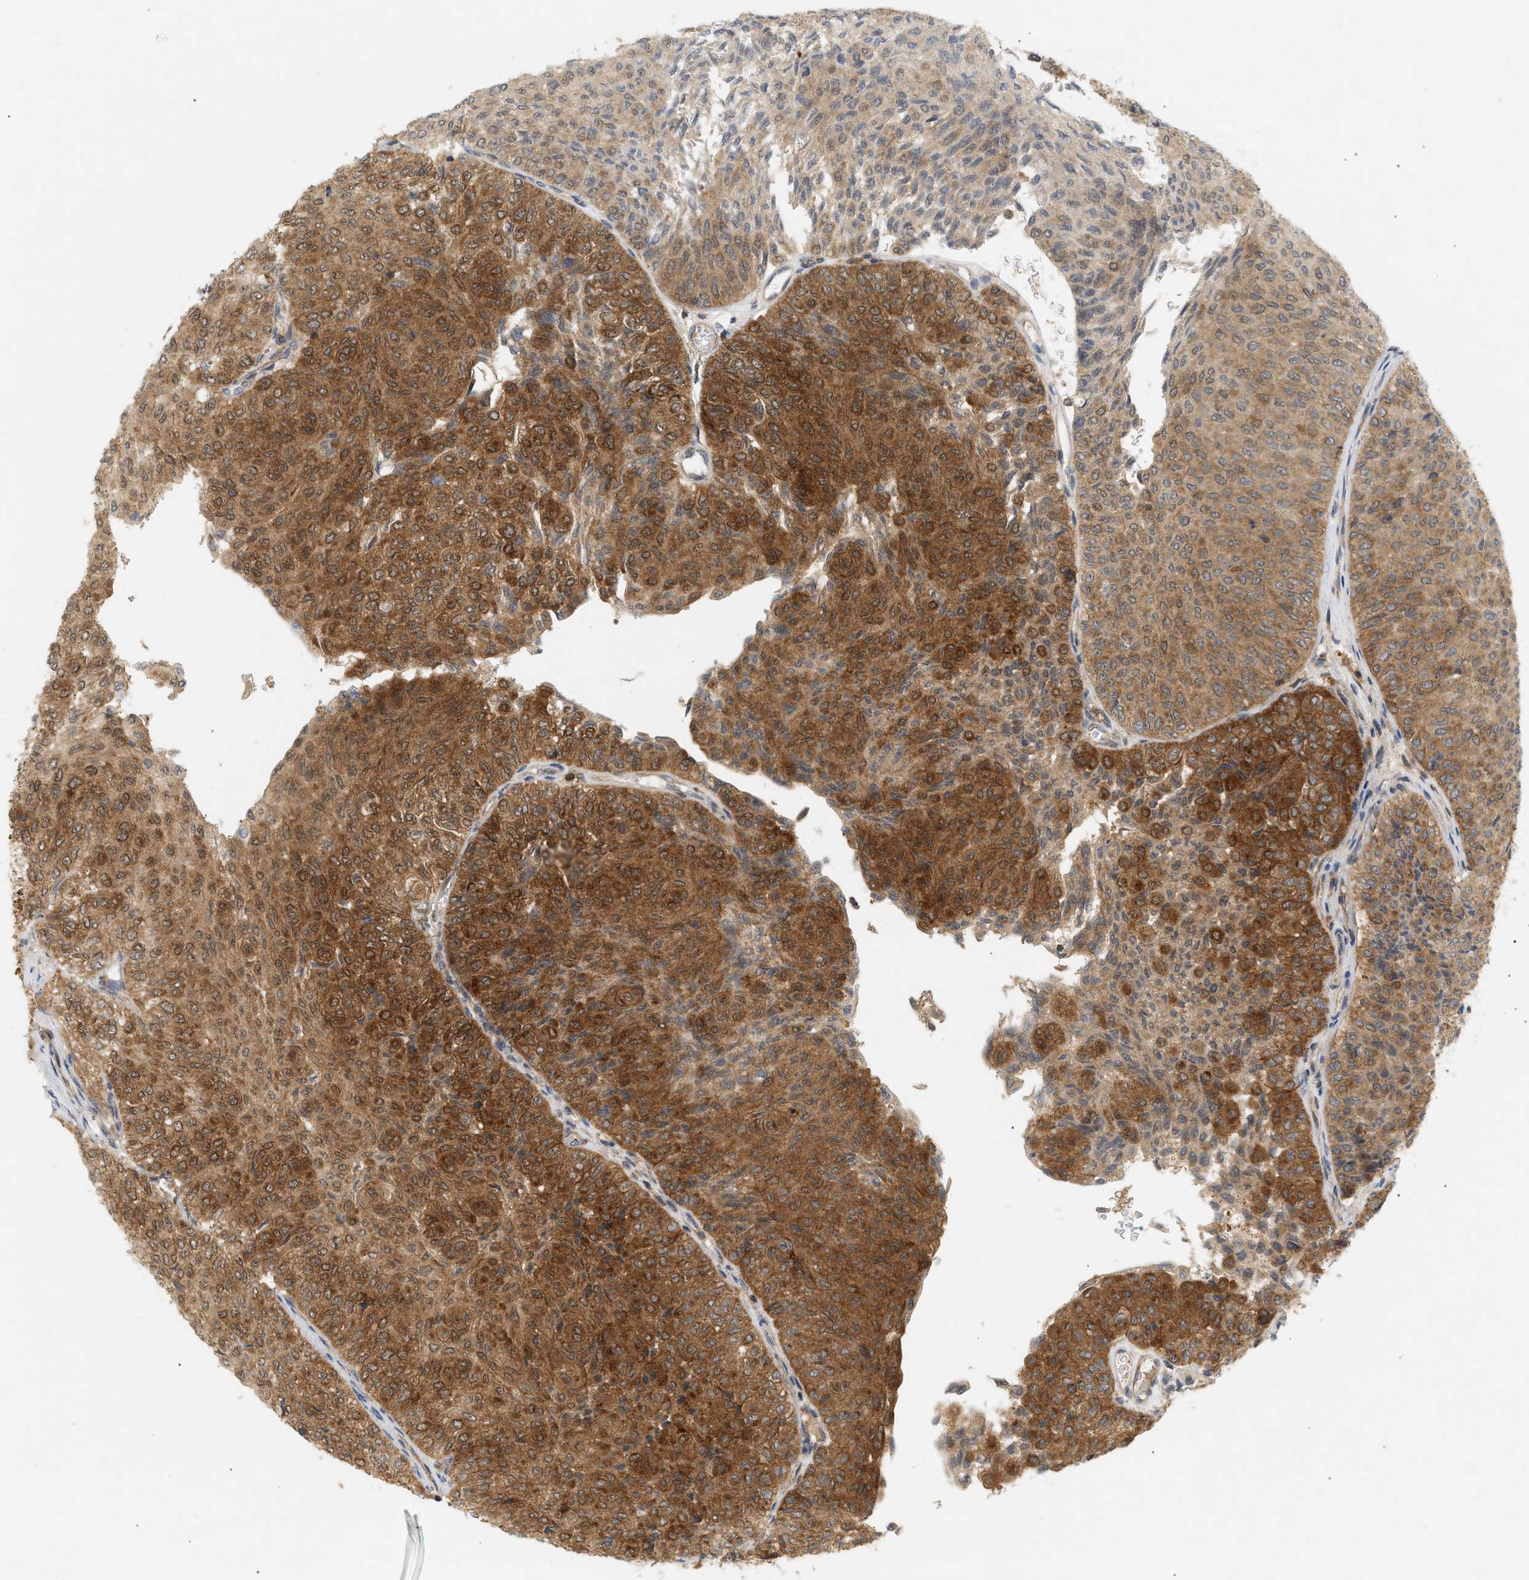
{"staining": {"intensity": "strong", "quantity": ">75%", "location": "cytoplasmic/membranous"}, "tissue": "urothelial cancer", "cell_type": "Tumor cells", "image_type": "cancer", "snomed": [{"axis": "morphology", "description": "Urothelial carcinoma, Low grade"}, {"axis": "topography", "description": "Urinary bladder"}], "caption": "Protein analysis of urothelial cancer tissue exhibits strong cytoplasmic/membranous expression in approximately >75% of tumor cells. (DAB IHC with brightfield microscopy, high magnification).", "gene": "SHC1", "patient": {"sex": "male", "age": 78}}